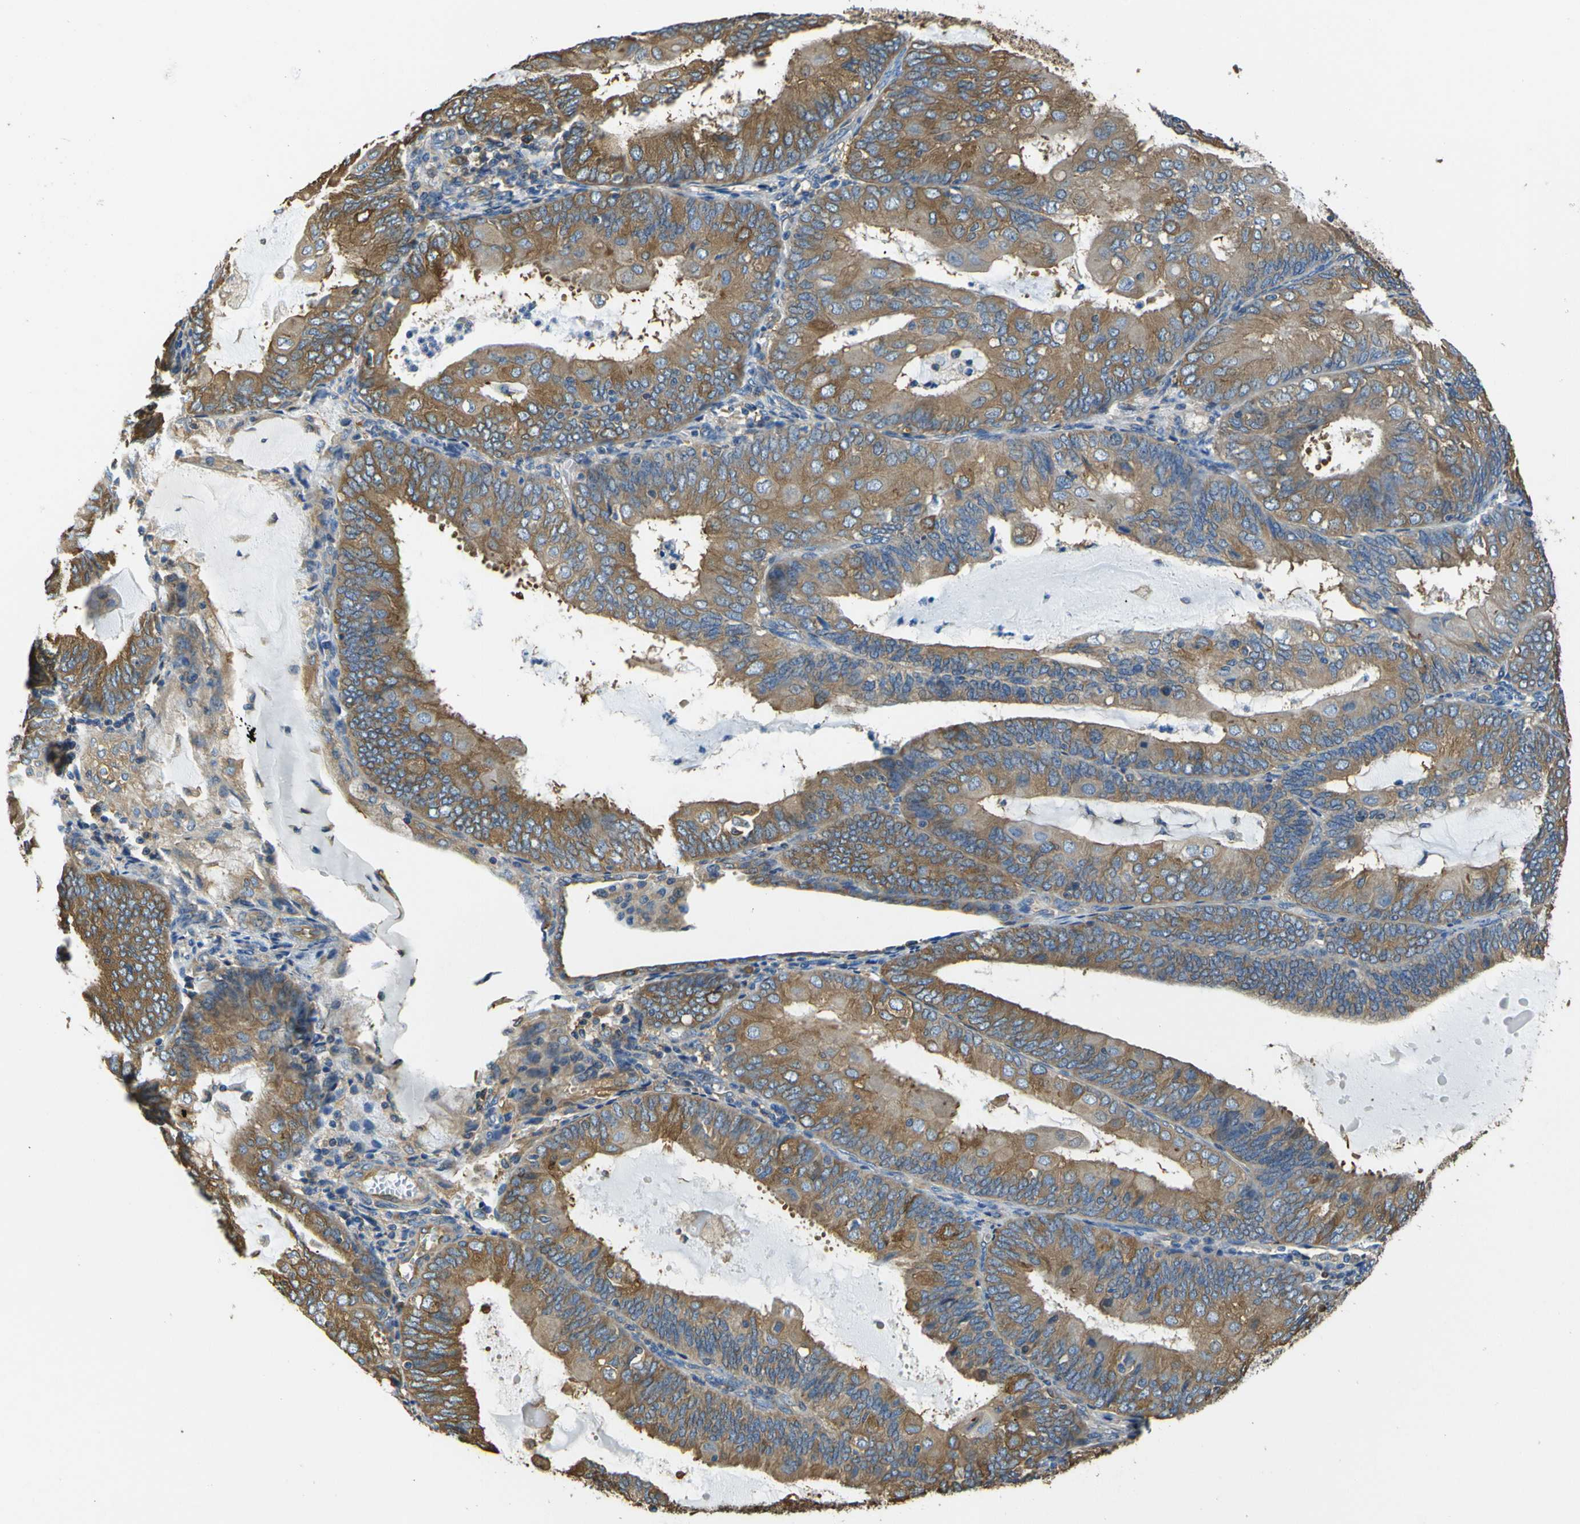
{"staining": {"intensity": "moderate", "quantity": ">75%", "location": "cytoplasmic/membranous"}, "tissue": "endometrial cancer", "cell_type": "Tumor cells", "image_type": "cancer", "snomed": [{"axis": "morphology", "description": "Adenocarcinoma, NOS"}, {"axis": "topography", "description": "Endometrium"}], "caption": "A micrograph of human endometrial adenocarcinoma stained for a protein exhibits moderate cytoplasmic/membranous brown staining in tumor cells.", "gene": "TUBB", "patient": {"sex": "female", "age": 81}}